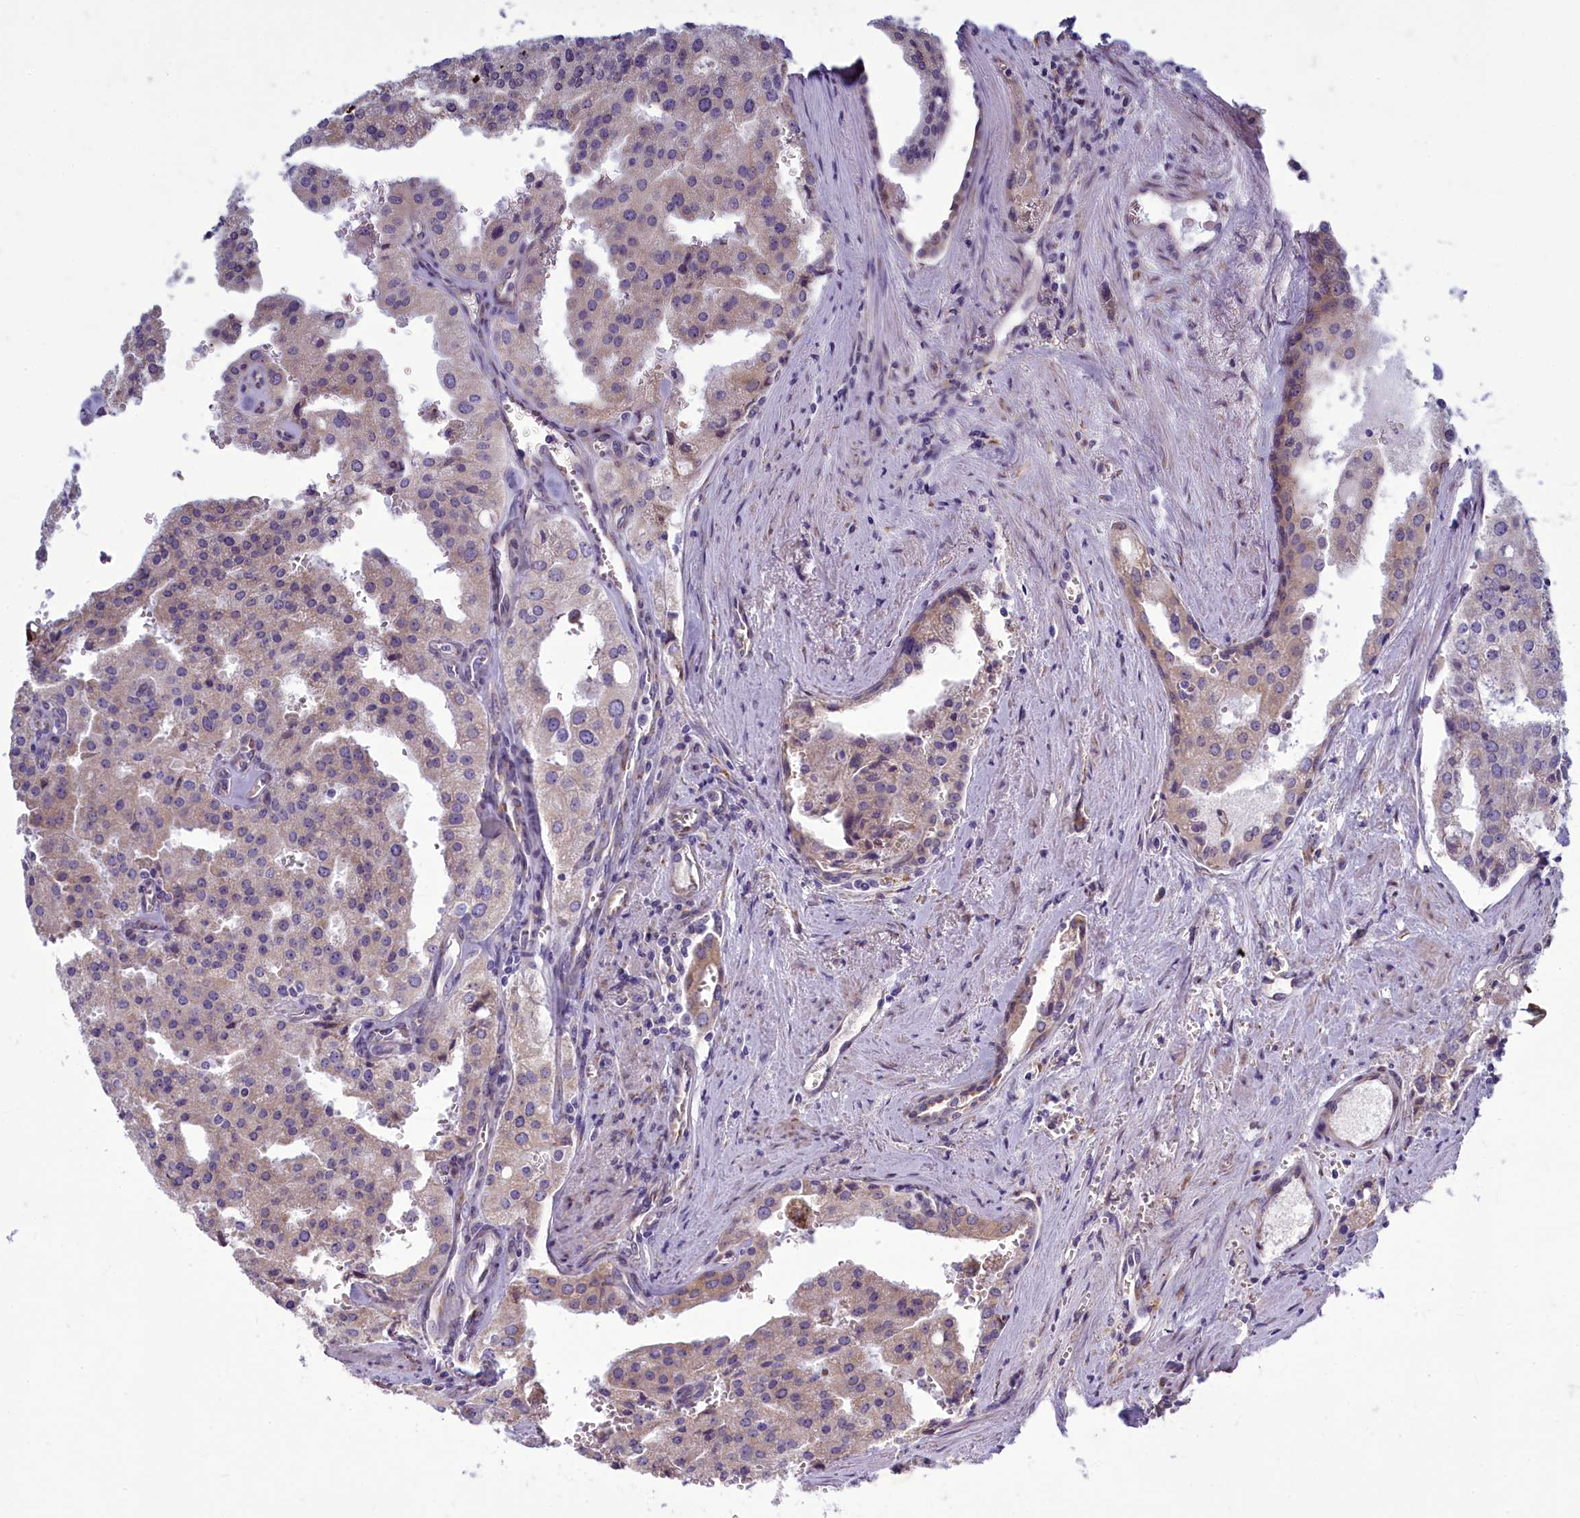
{"staining": {"intensity": "weak", "quantity": "25%-75%", "location": "cytoplasmic/membranous"}, "tissue": "prostate cancer", "cell_type": "Tumor cells", "image_type": "cancer", "snomed": [{"axis": "morphology", "description": "Adenocarcinoma, High grade"}, {"axis": "topography", "description": "Prostate"}], "caption": "IHC staining of prostate cancer (high-grade adenocarcinoma), which displays low levels of weak cytoplasmic/membranous staining in about 25%-75% of tumor cells indicating weak cytoplasmic/membranous protein expression. The staining was performed using DAB (3,3'-diaminobenzidine) (brown) for protein detection and nuclei were counterstained in hematoxylin (blue).", "gene": "CENATAC", "patient": {"sex": "male", "age": 68}}